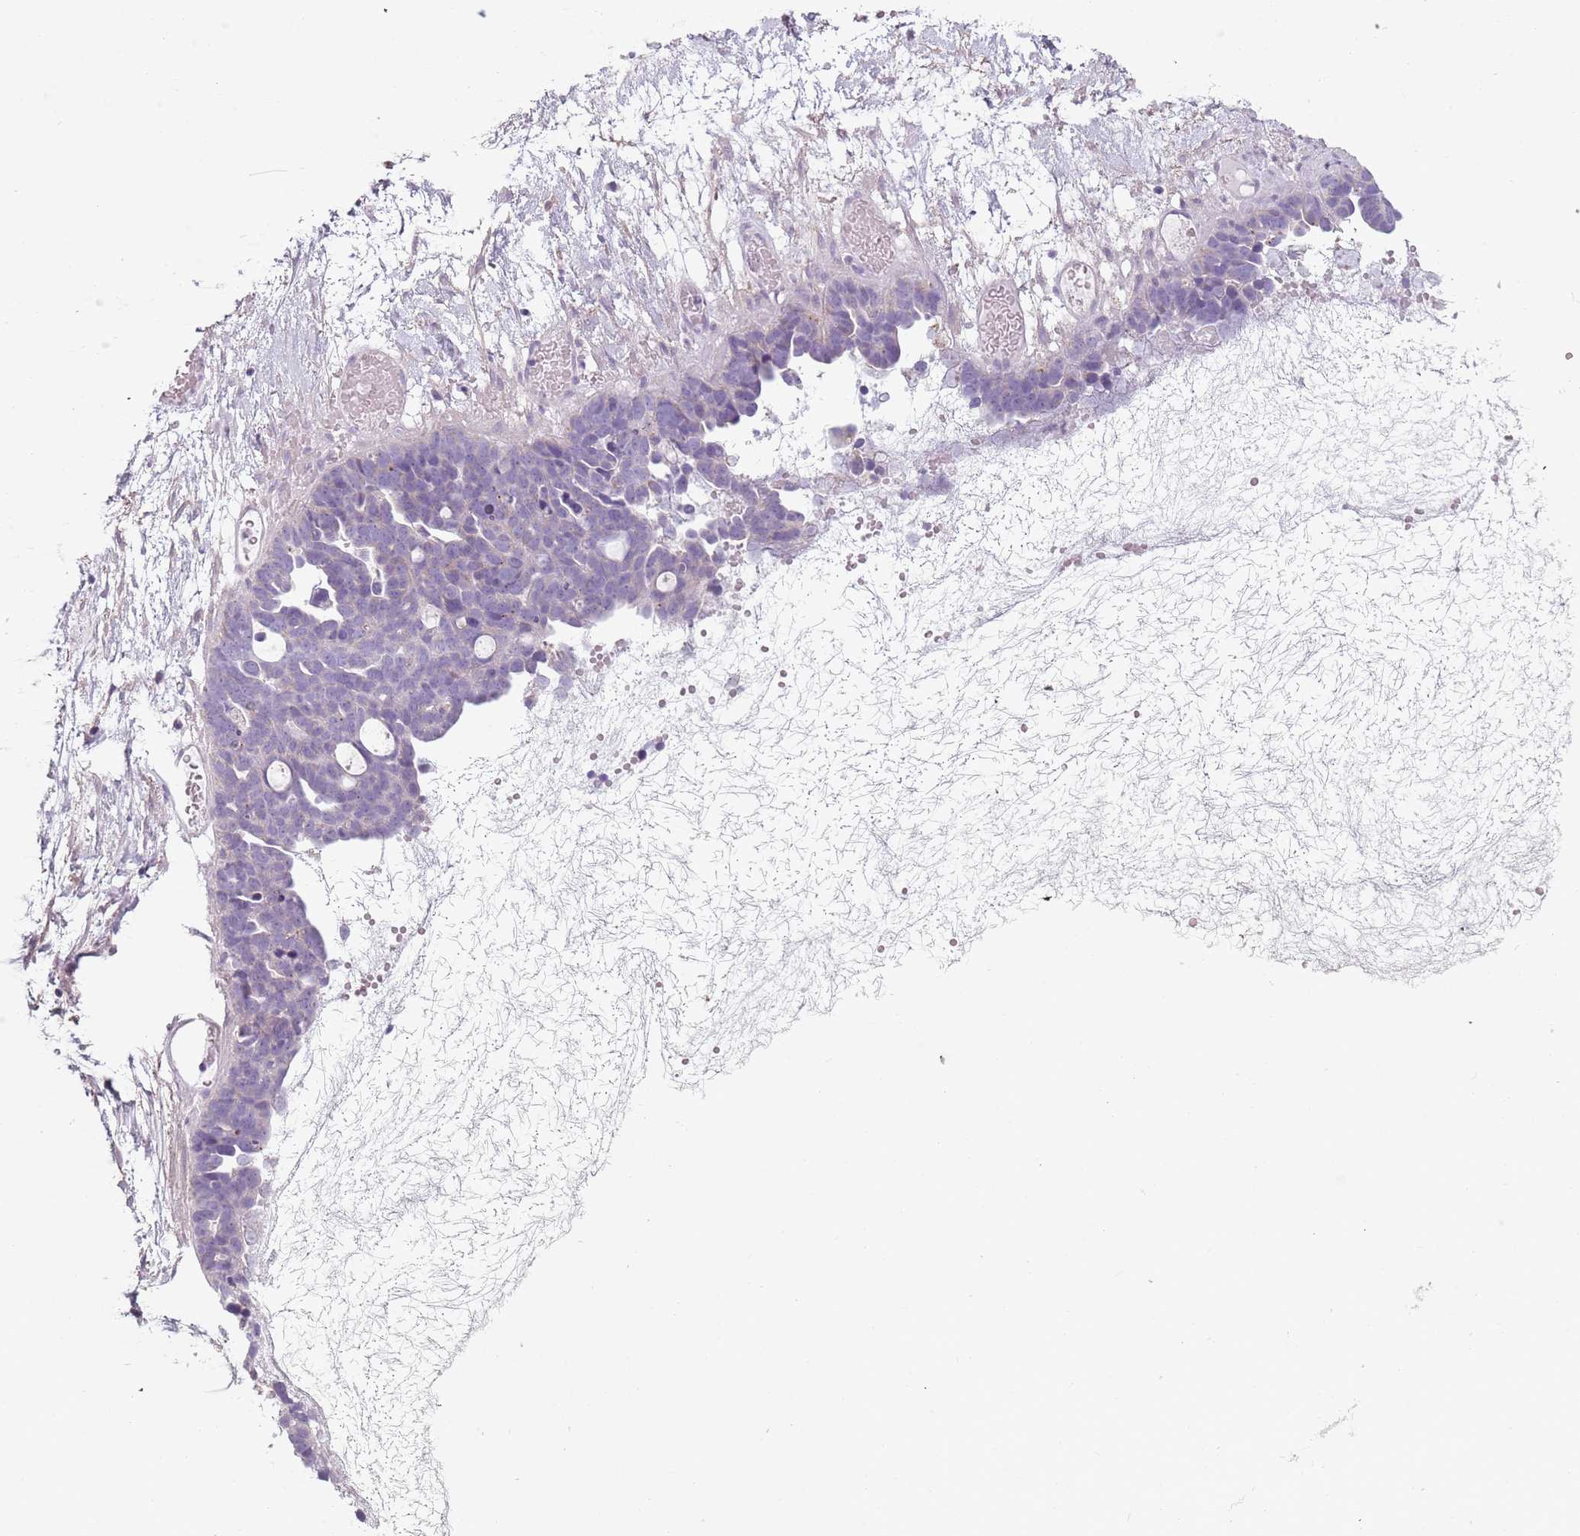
{"staining": {"intensity": "negative", "quantity": "none", "location": "none"}, "tissue": "ovarian cancer", "cell_type": "Tumor cells", "image_type": "cancer", "snomed": [{"axis": "morphology", "description": "Cystadenocarcinoma, serous, NOS"}, {"axis": "topography", "description": "Ovary"}], "caption": "Immunohistochemistry photomicrograph of human ovarian cancer (serous cystadenocarcinoma) stained for a protein (brown), which exhibits no staining in tumor cells.", "gene": "MEGF8", "patient": {"sex": "female", "age": 54}}